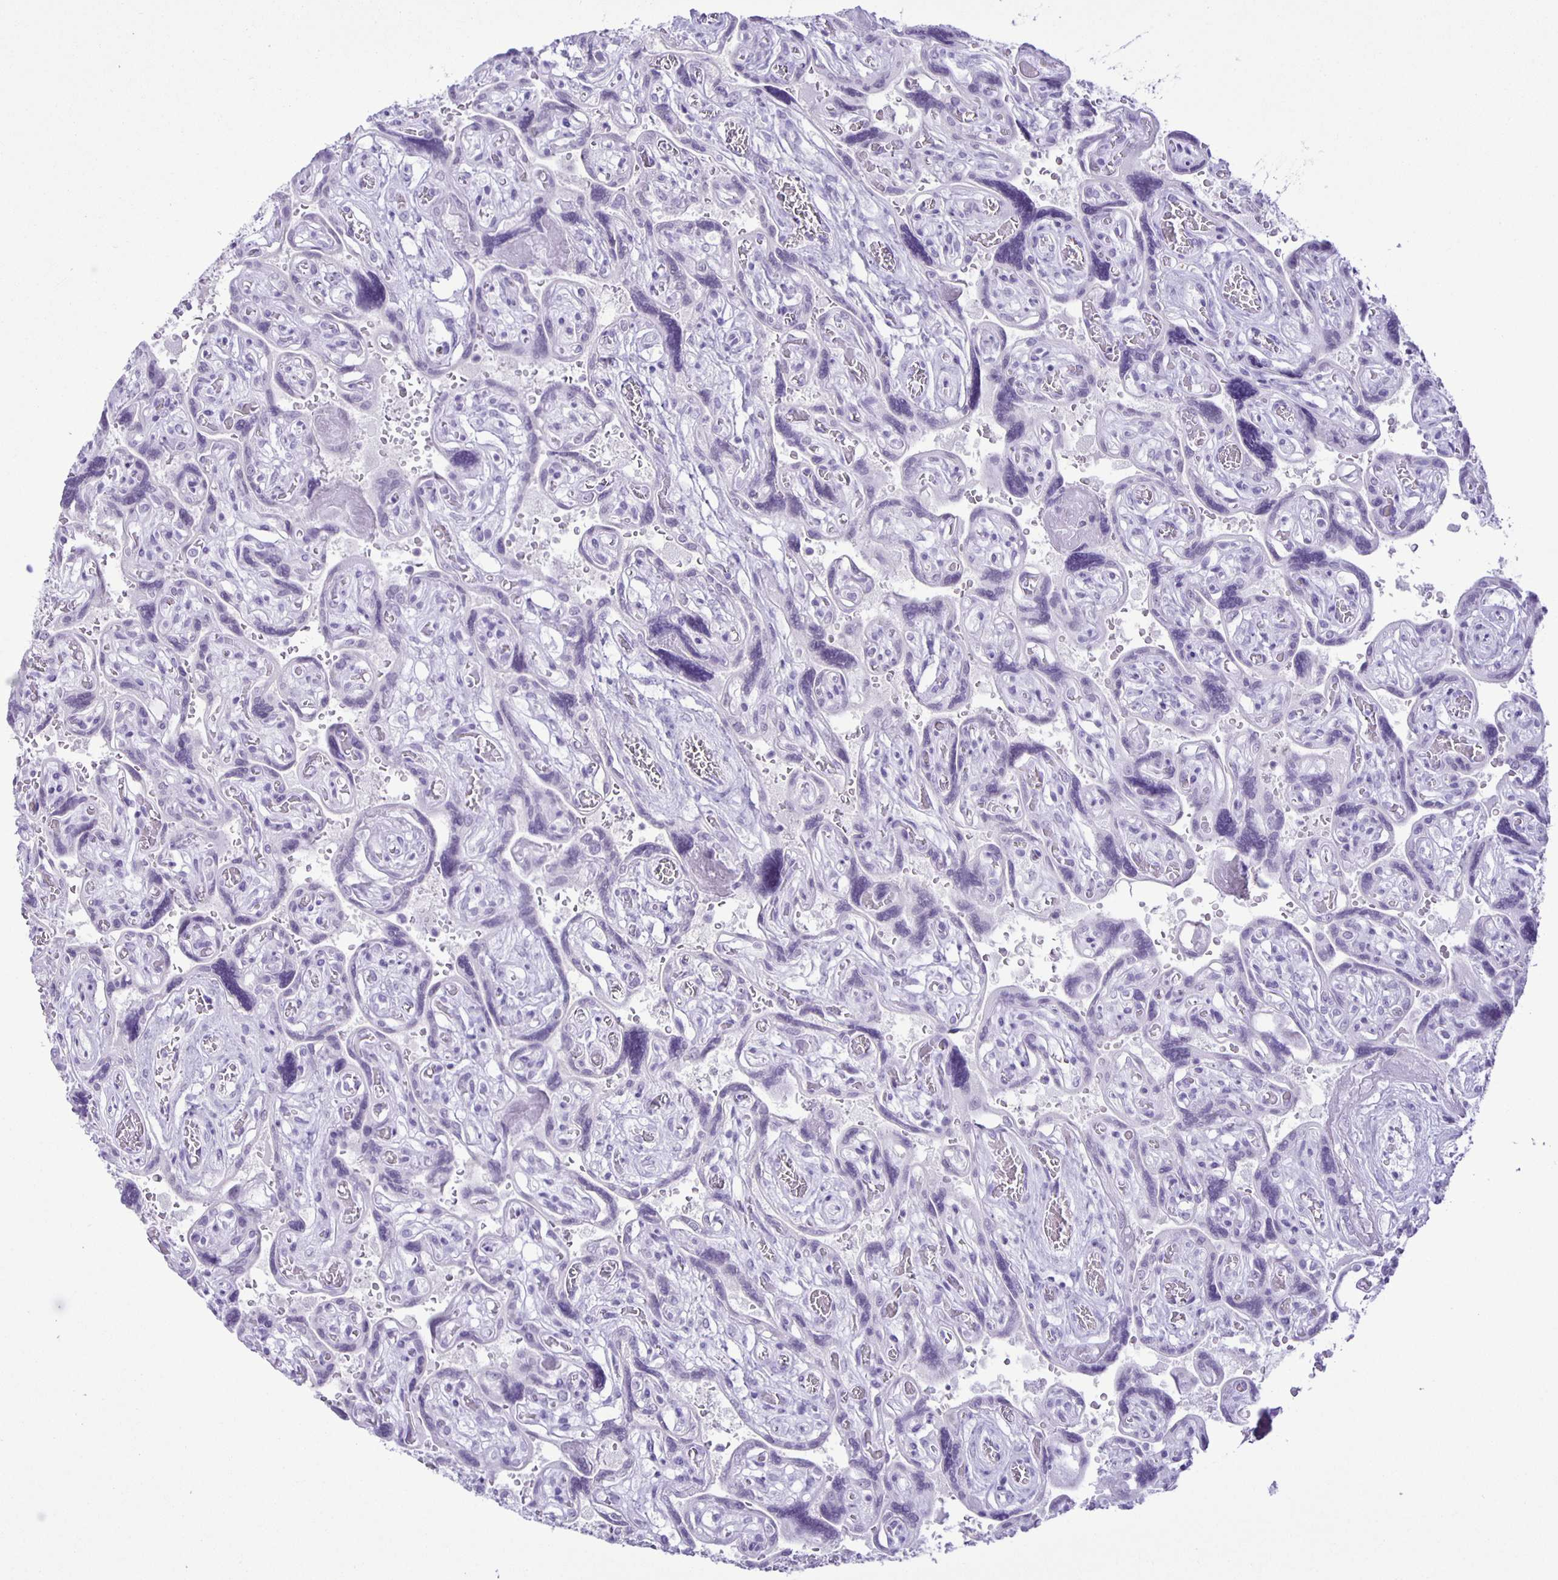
{"staining": {"intensity": "negative", "quantity": "none", "location": "none"}, "tissue": "placenta", "cell_type": "Decidual cells", "image_type": "normal", "snomed": [{"axis": "morphology", "description": "Normal tissue, NOS"}, {"axis": "topography", "description": "Placenta"}], "caption": "IHC of benign placenta shows no positivity in decidual cells.", "gene": "EZHIP", "patient": {"sex": "female", "age": 32}}